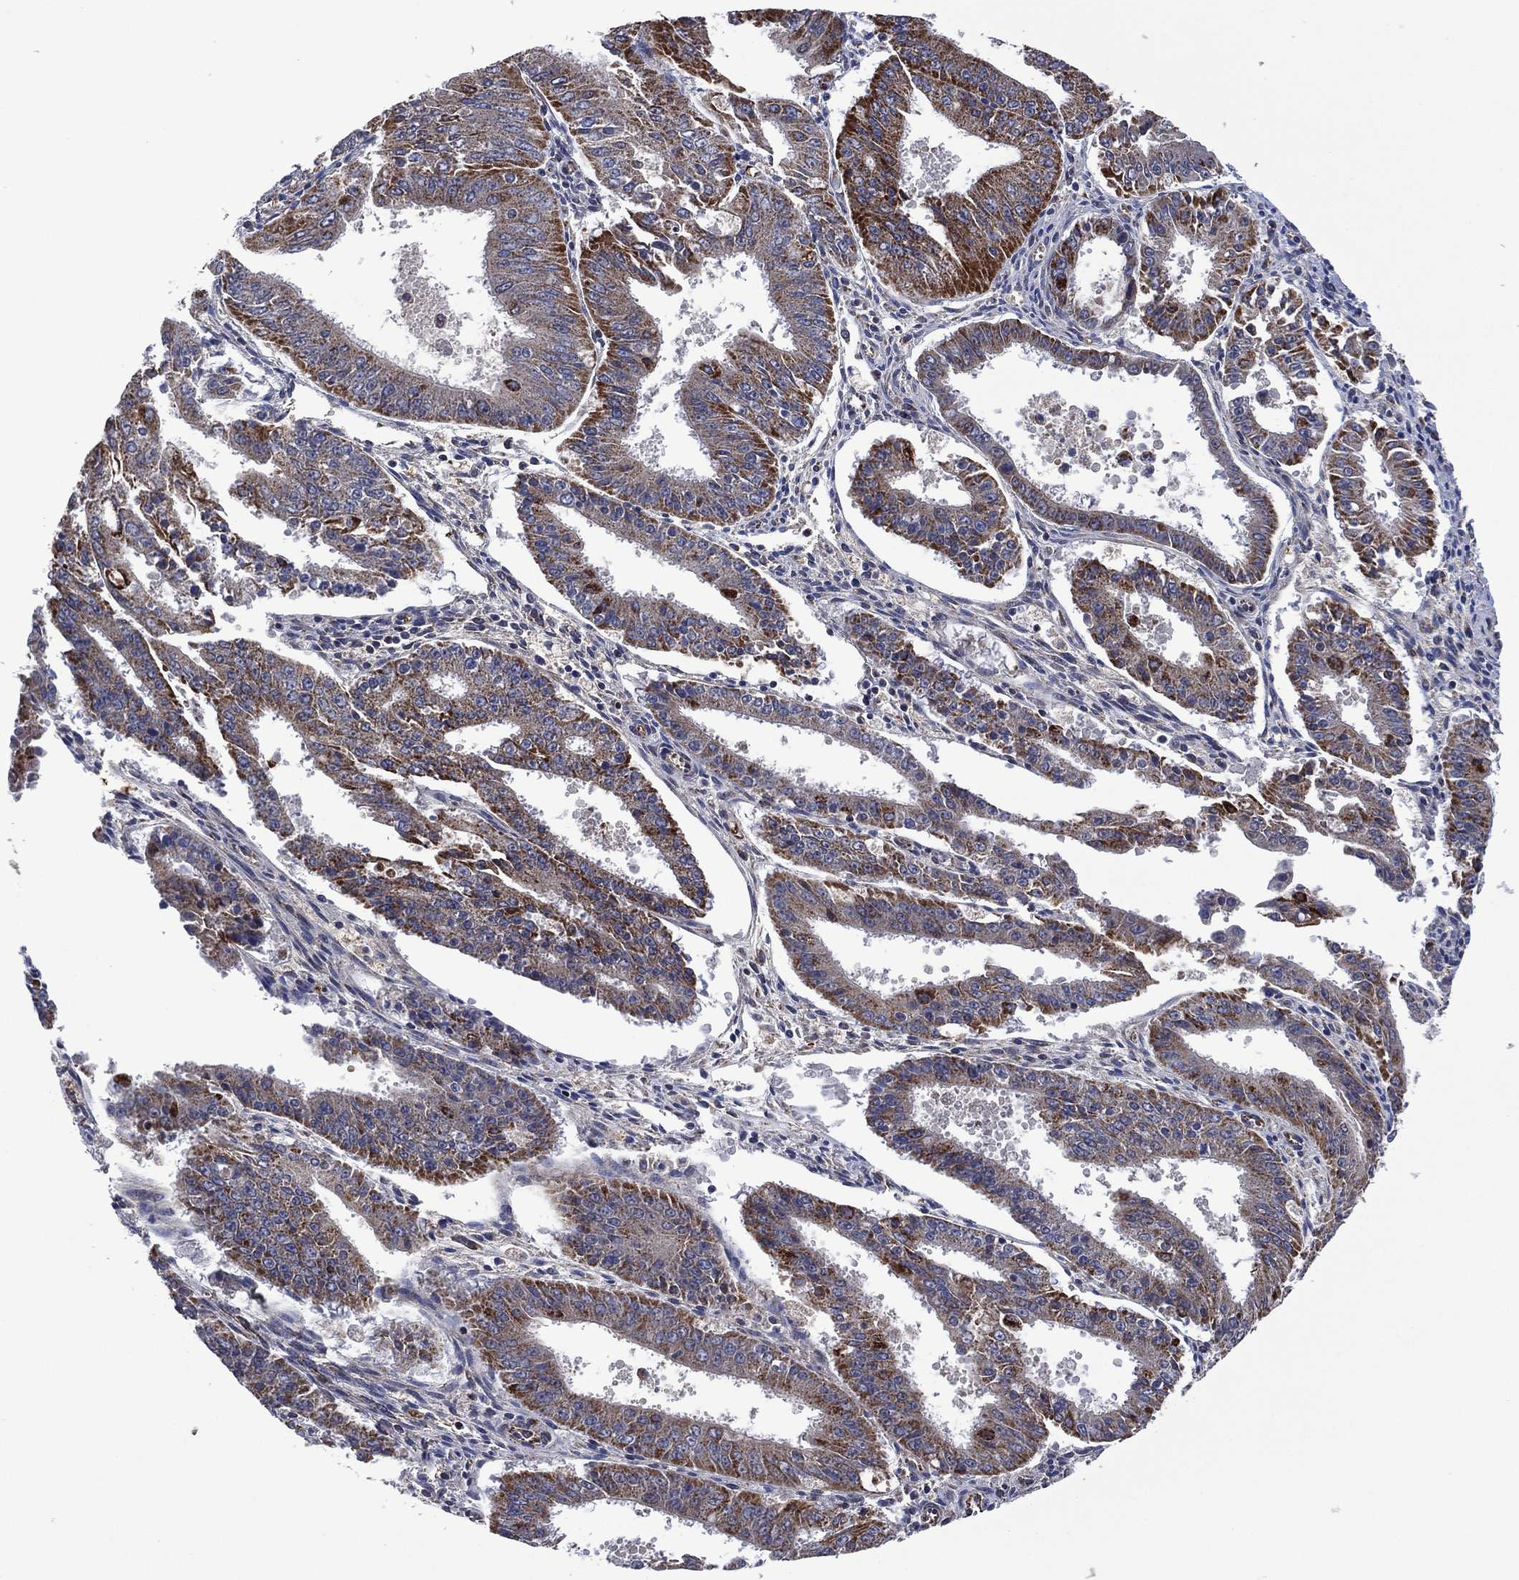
{"staining": {"intensity": "strong", "quantity": "<25%", "location": "cytoplasmic/membranous"}, "tissue": "ovarian cancer", "cell_type": "Tumor cells", "image_type": "cancer", "snomed": [{"axis": "morphology", "description": "Carcinoma, endometroid"}, {"axis": "topography", "description": "Ovary"}], "caption": "IHC (DAB (3,3'-diaminobenzidine)) staining of ovarian endometroid carcinoma reveals strong cytoplasmic/membranous protein staining in about <25% of tumor cells. Nuclei are stained in blue.", "gene": "HTD2", "patient": {"sex": "female", "age": 42}}